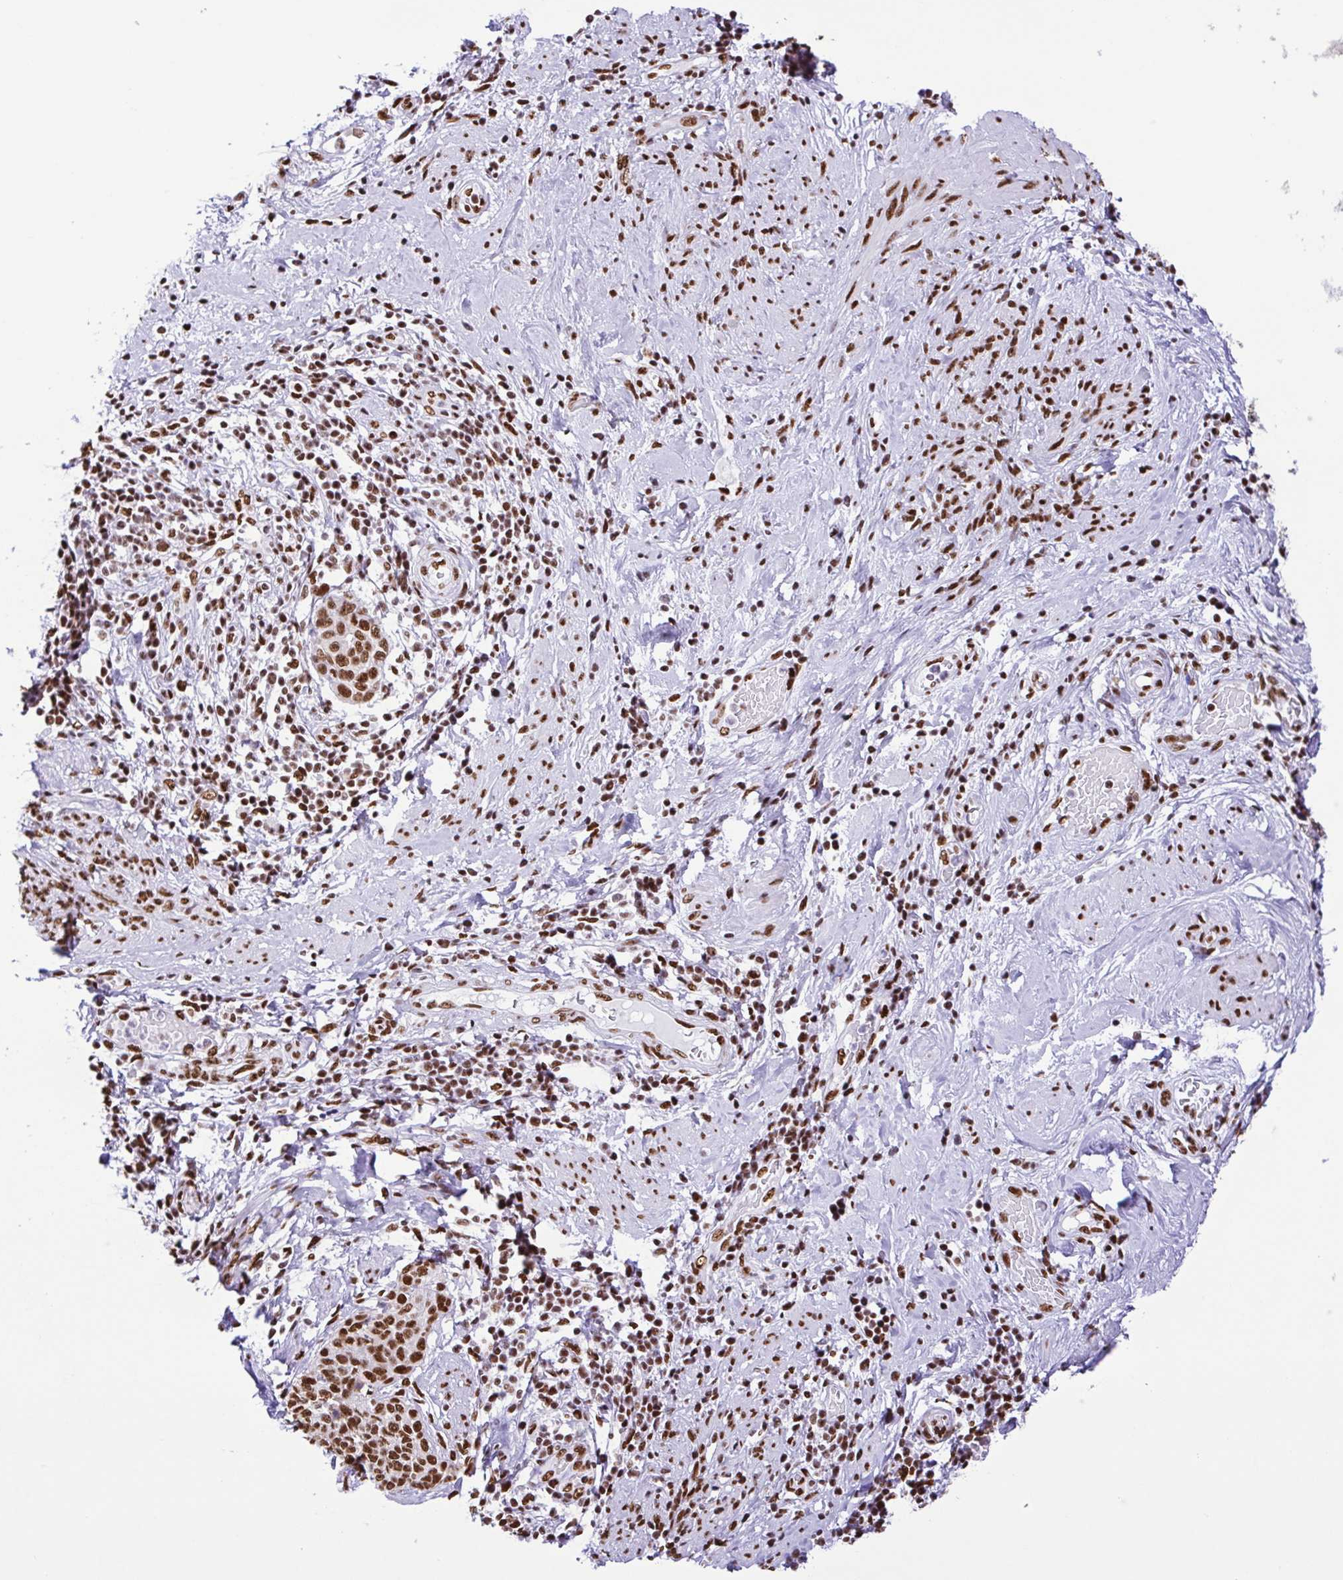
{"staining": {"intensity": "strong", "quantity": ">75%", "location": "nuclear"}, "tissue": "cervical cancer", "cell_type": "Tumor cells", "image_type": "cancer", "snomed": [{"axis": "morphology", "description": "Squamous cell carcinoma, NOS"}, {"axis": "topography", "description": "Cervix"}], "caption": "Protein expression by IHC exhibits strong nuclear positivity in about >75% of tumor cells in cervical squamous cell carcinoma.", "gene": "TRIM28", "patient": {"sex": "female", "age": 69}}